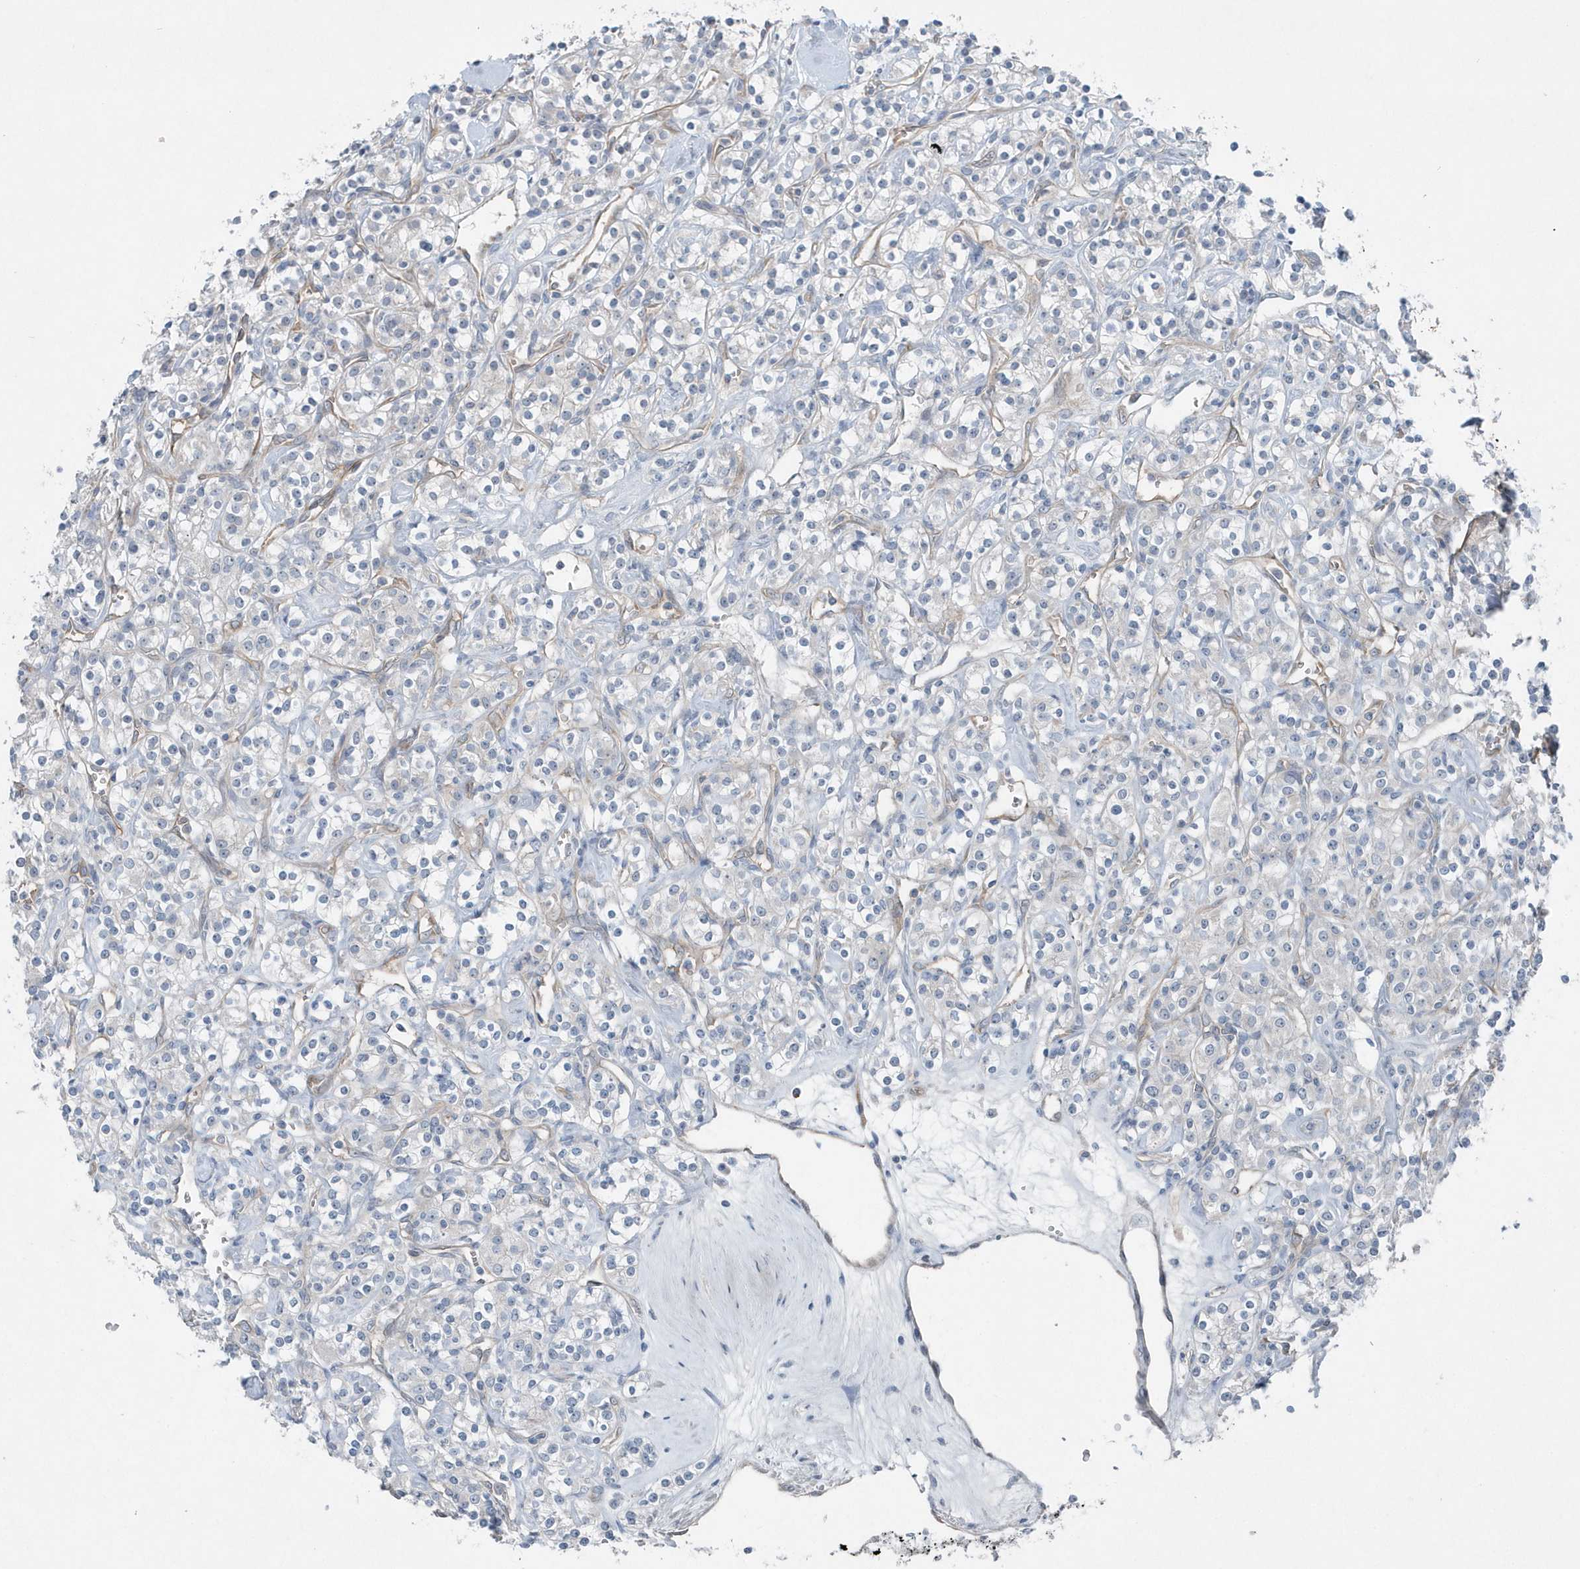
{"staining": {"intensity": "negative", "quantity": "none", "location": "none"}, "tissue": "renal cancer", "cell_type": "Tumor cells", "image_type": "cancer", "snomed": [{"axis": "morphology", "description": "Adenocarcinoma, NOS"}, {"axis": "topography", "description": "Kidney"}], "caption": "Micrograph shows no significant protein expression in tumor cells of renal cancer.", "gene": "MCC", "patient": {"sex": "male", "age": 77}}